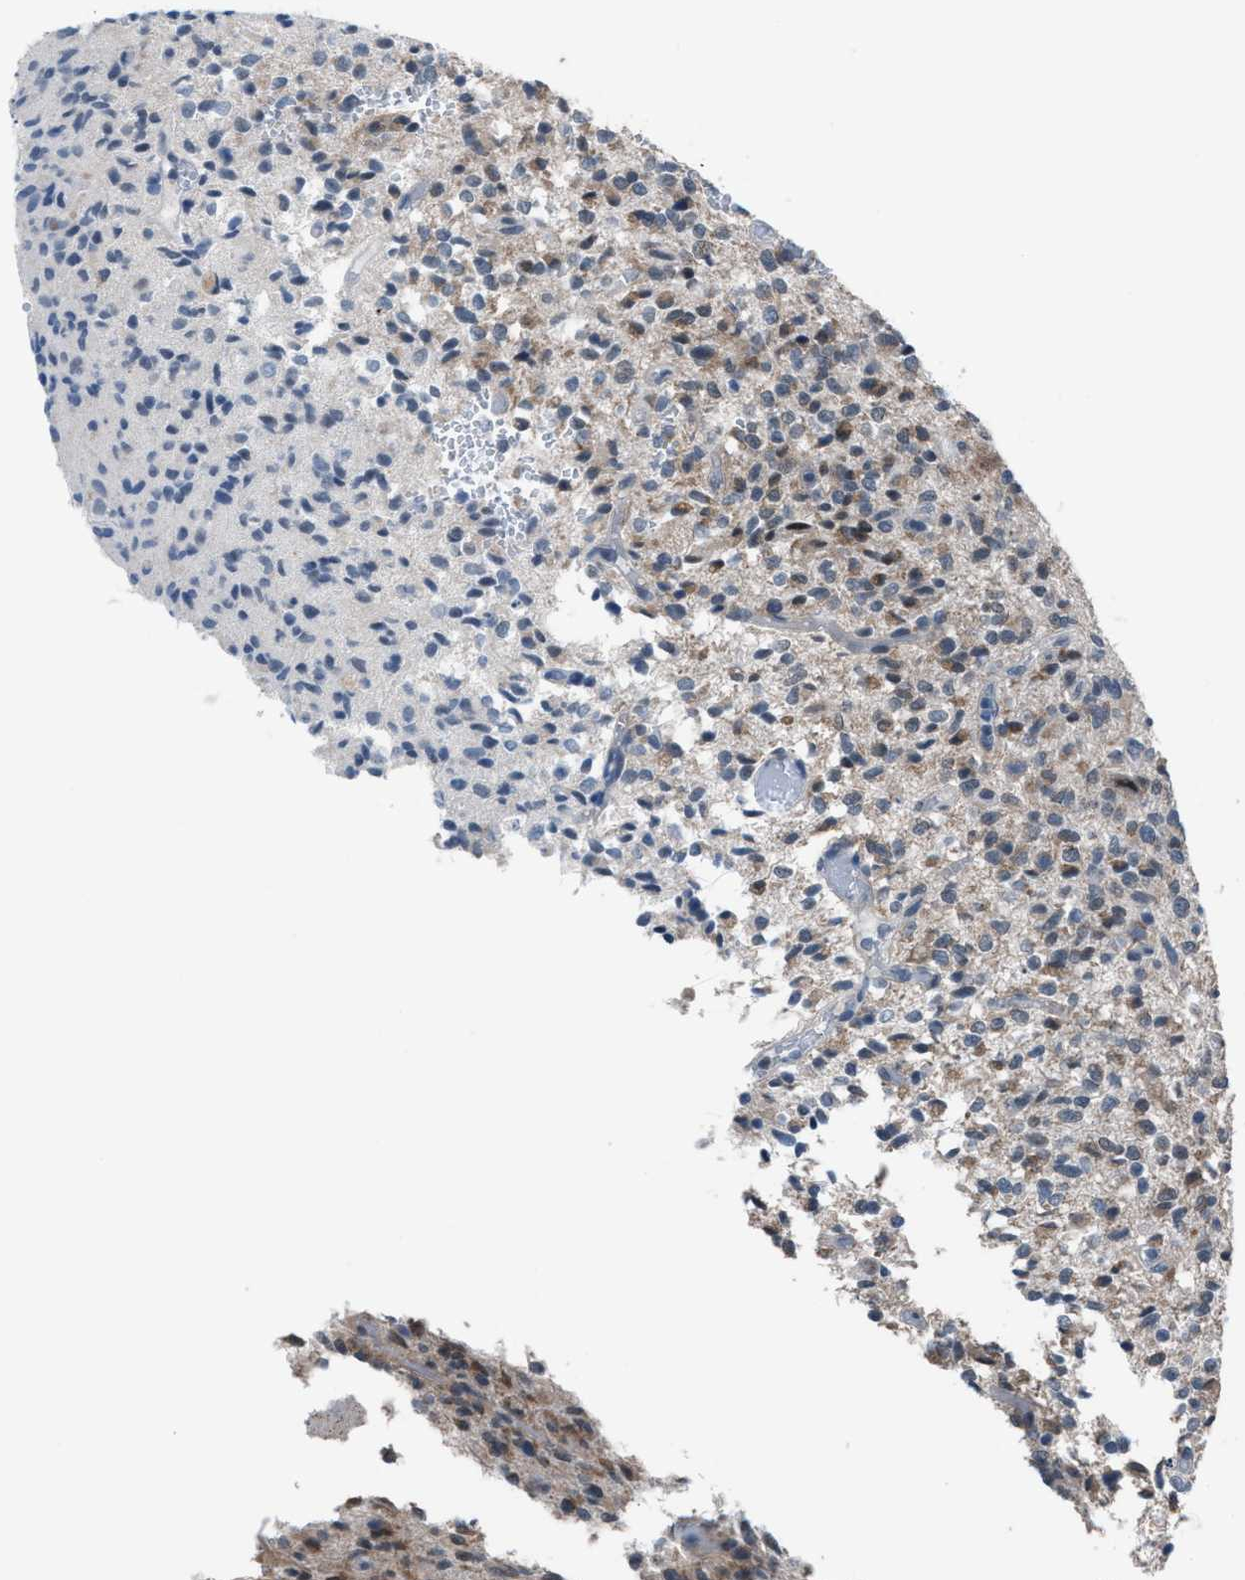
{"staining": {"intensity": "weak", "quantity": ">75%", "location": "cytoplasmic/membranous"}, "tissue": "glioma", "cell_type": "Tumor cells", "image_type": "cancer", "snomed": [{"axis": "morphology", "description": "Glioma, malignant, High grade"}, {"axis": "topography", "description": "Brain"}], "caption": "Protein staining by immunohistochemistry shows weak cytoplasmic/membranous expression in about >75% of tumor cells in glioma. (DAB (3,3'-diaminobenzidine) IHC, brown staining for protein, blue staining for nuclei).", "gene": "ANAPC11", "patient": {"sex": "male", "age": 71}}